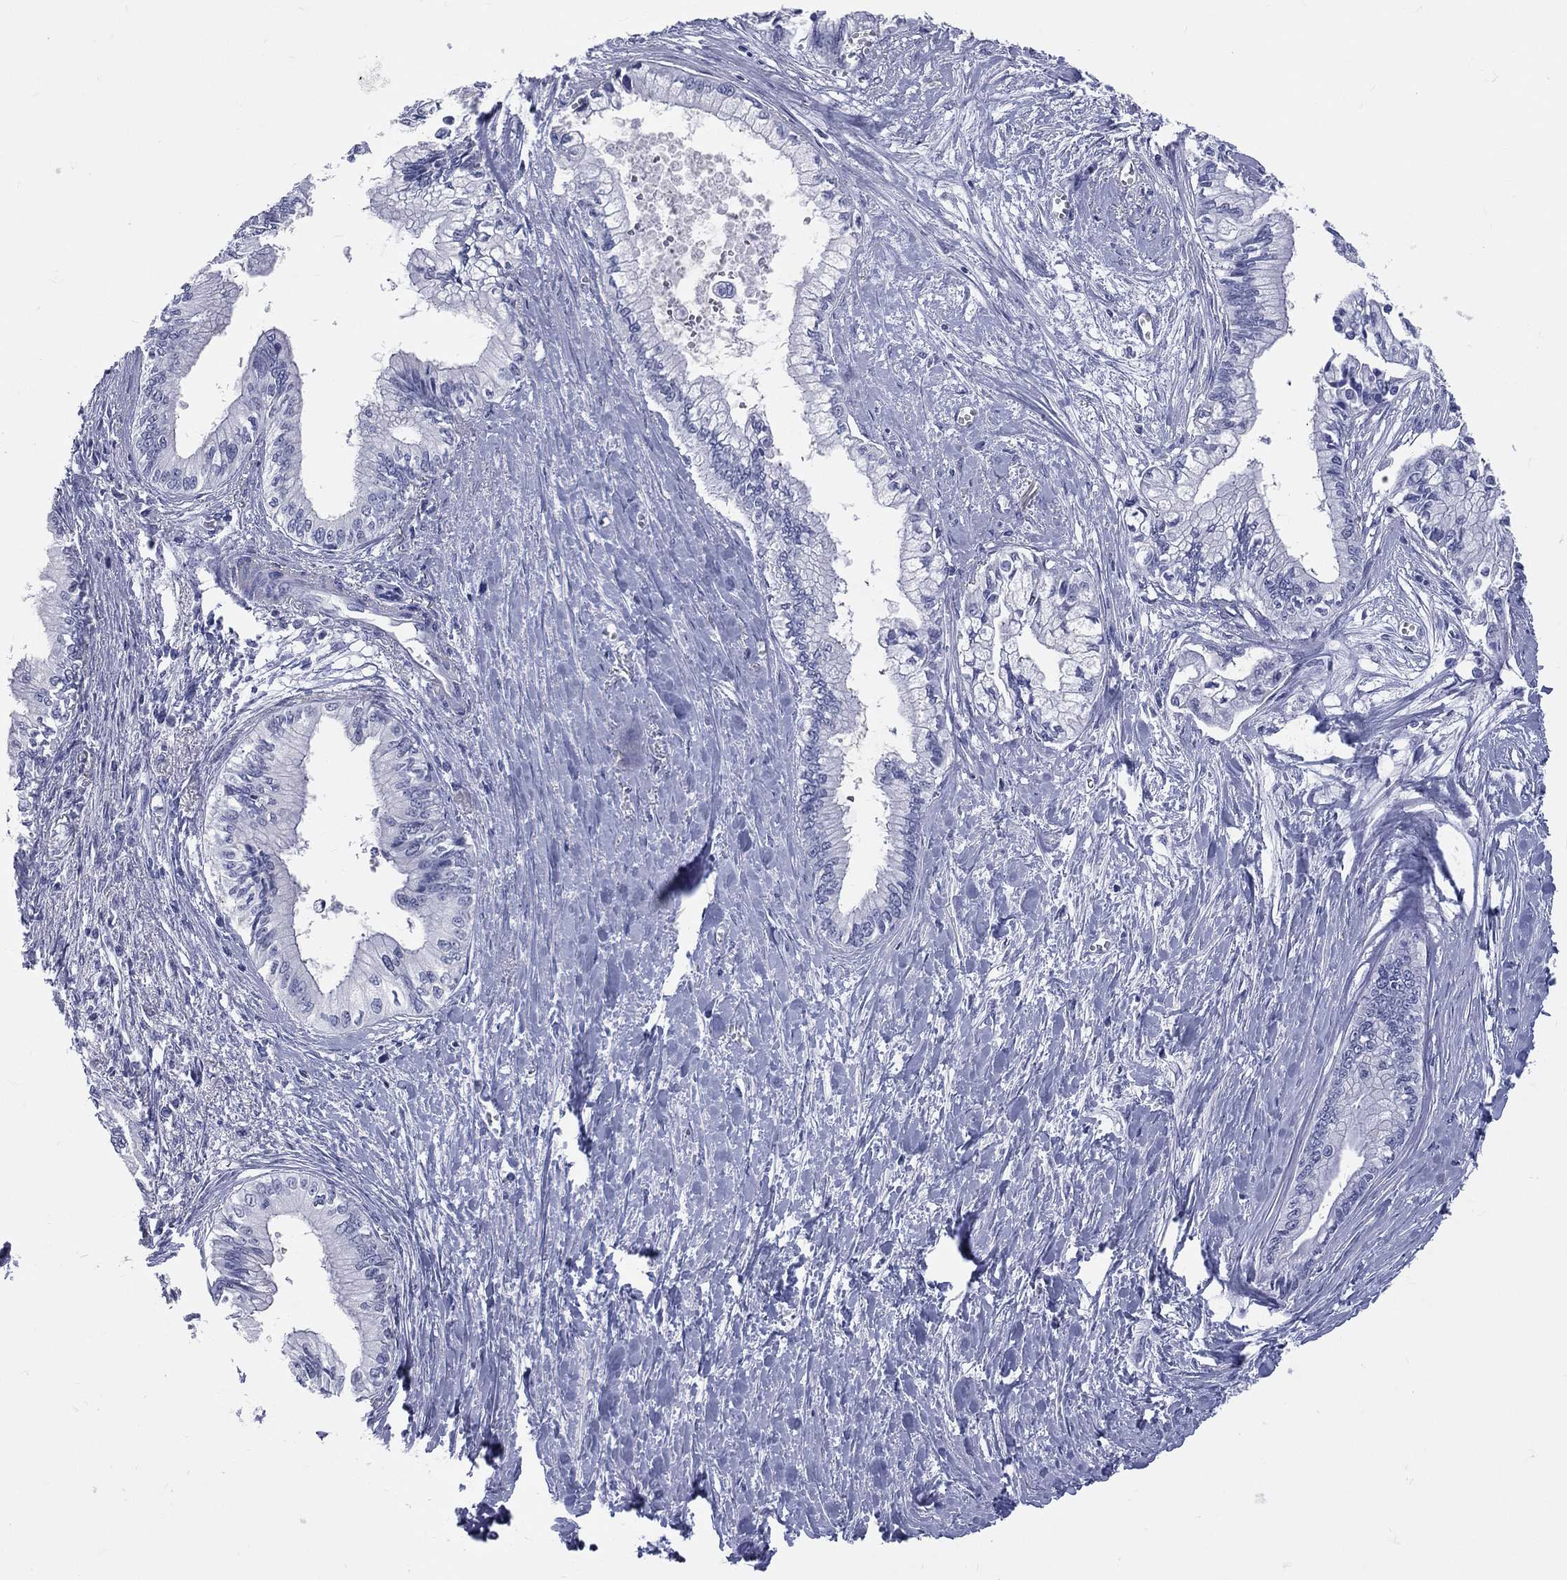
{"staining": {"intensity": "negative", "quantity": "none", "location": "none"}, "tissue": "pancreatic cancer", "cell_type": "Tumor cells", "image_type": "cancer", "snomed": [{"axis": "morphology", "description": "Adenocarcinoma, NOS"}, {"axis": "topography", "description": "Pancreas"}], "caption": "Histopathology image shows no protein positivity in tumor cells of adenocarcinoma (pancreatic) tissue.", "gene": "MLLT10", "patient": {"sex": "female", "age": 61}}